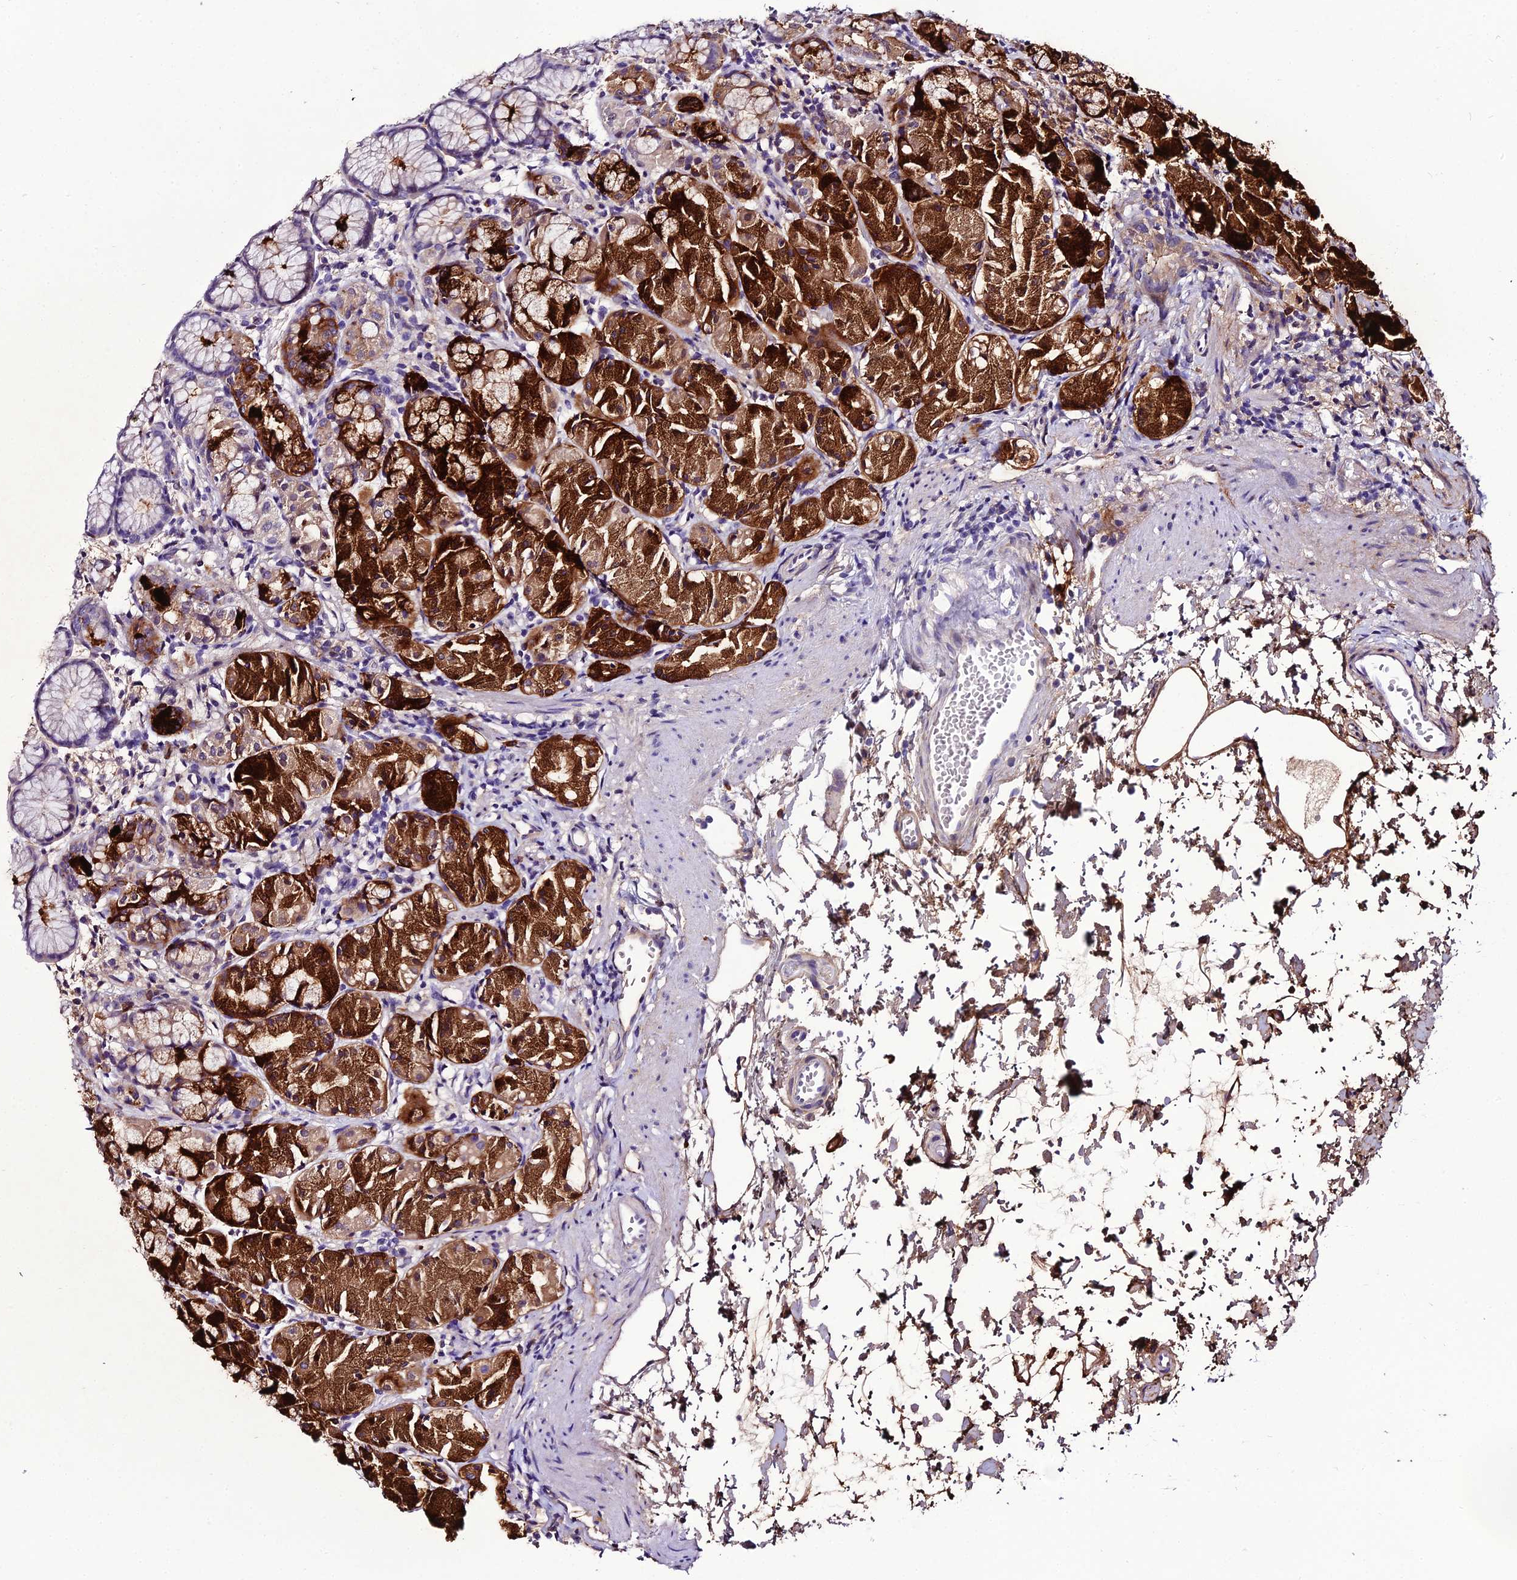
{"staining": {"intensity": "strong", "quantity": "25%-75%", "location": "cytoplasmic/membranous"}, "tissue": "stomach", "cell_type": "Glandular cells", "image_type": "normal", "snomed": [{"axis": "morphology", "description": "Normal tissue, NOS"}, {"axis": "topography", "description": "Stomach, upper"}], "caption": "This is an image of immunohistochemistry (IHC) staining of unremarkable stomach, which shows strong staining in the cytoplasmic/membranous of glandular cells.", "gene": "MB21D2", "patient": {"sex": "male", "age": 47}}